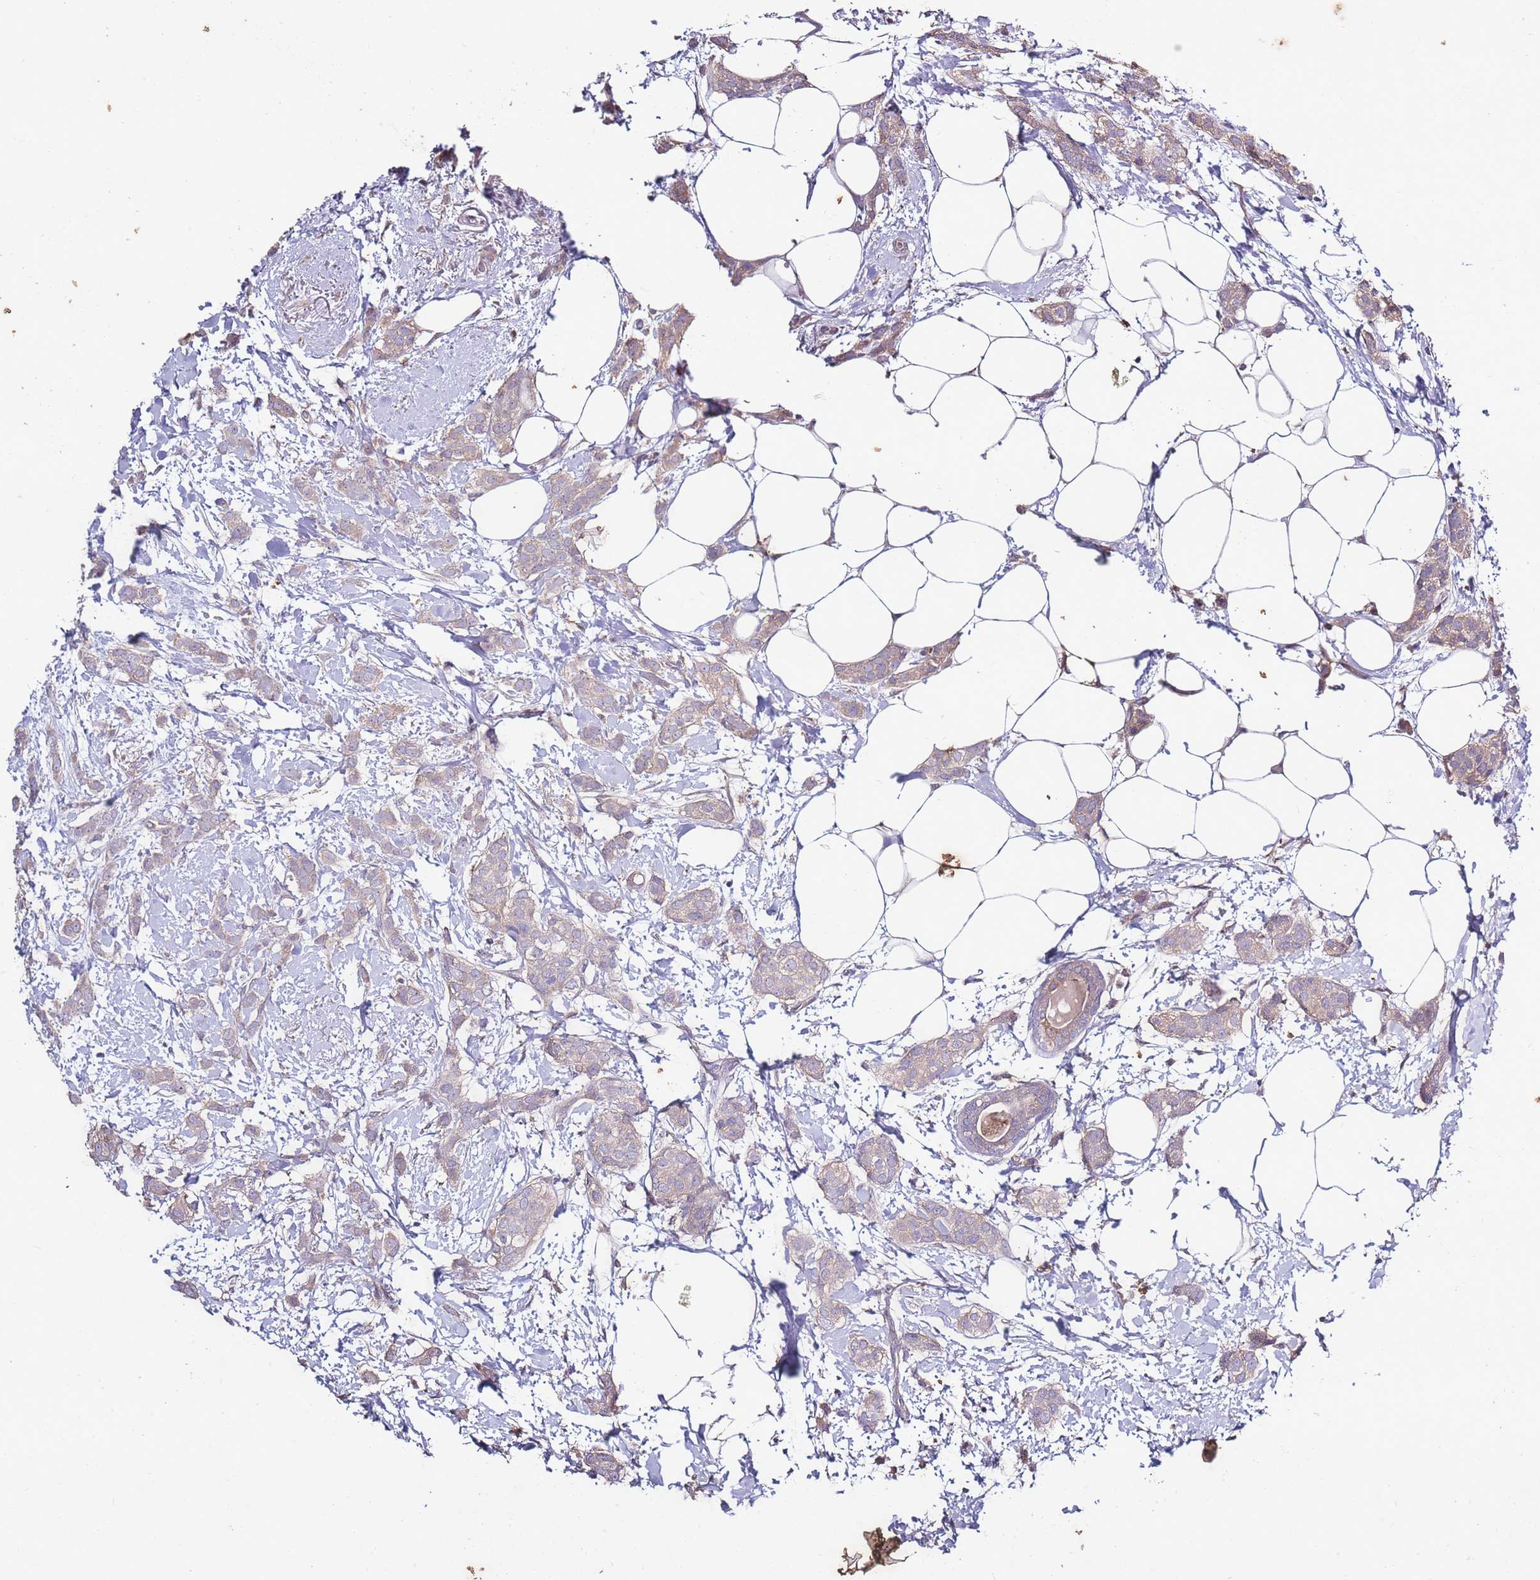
{"staining": {"intensity": "weak", "quantity": "25%-75%", "location": "cytoplasmic/membranous"}, "tissue": "breast cancer", "cell_type": "Tumor cells", "image_type": "cancer", "snomed": [{"axis": "morphology", "description": "Duct carcinoma"}, {"axis": "topography", "description": "Breast"}], "caption": "A brown stain labels weak cytoplasmic/membranous positivity of a protein in human breast cancer (intraductal carcinoma) tumor cells. Nuclei are stained in blue.", "gene": "CAPN9", "patient": {"sex": "female", "age": 72}}